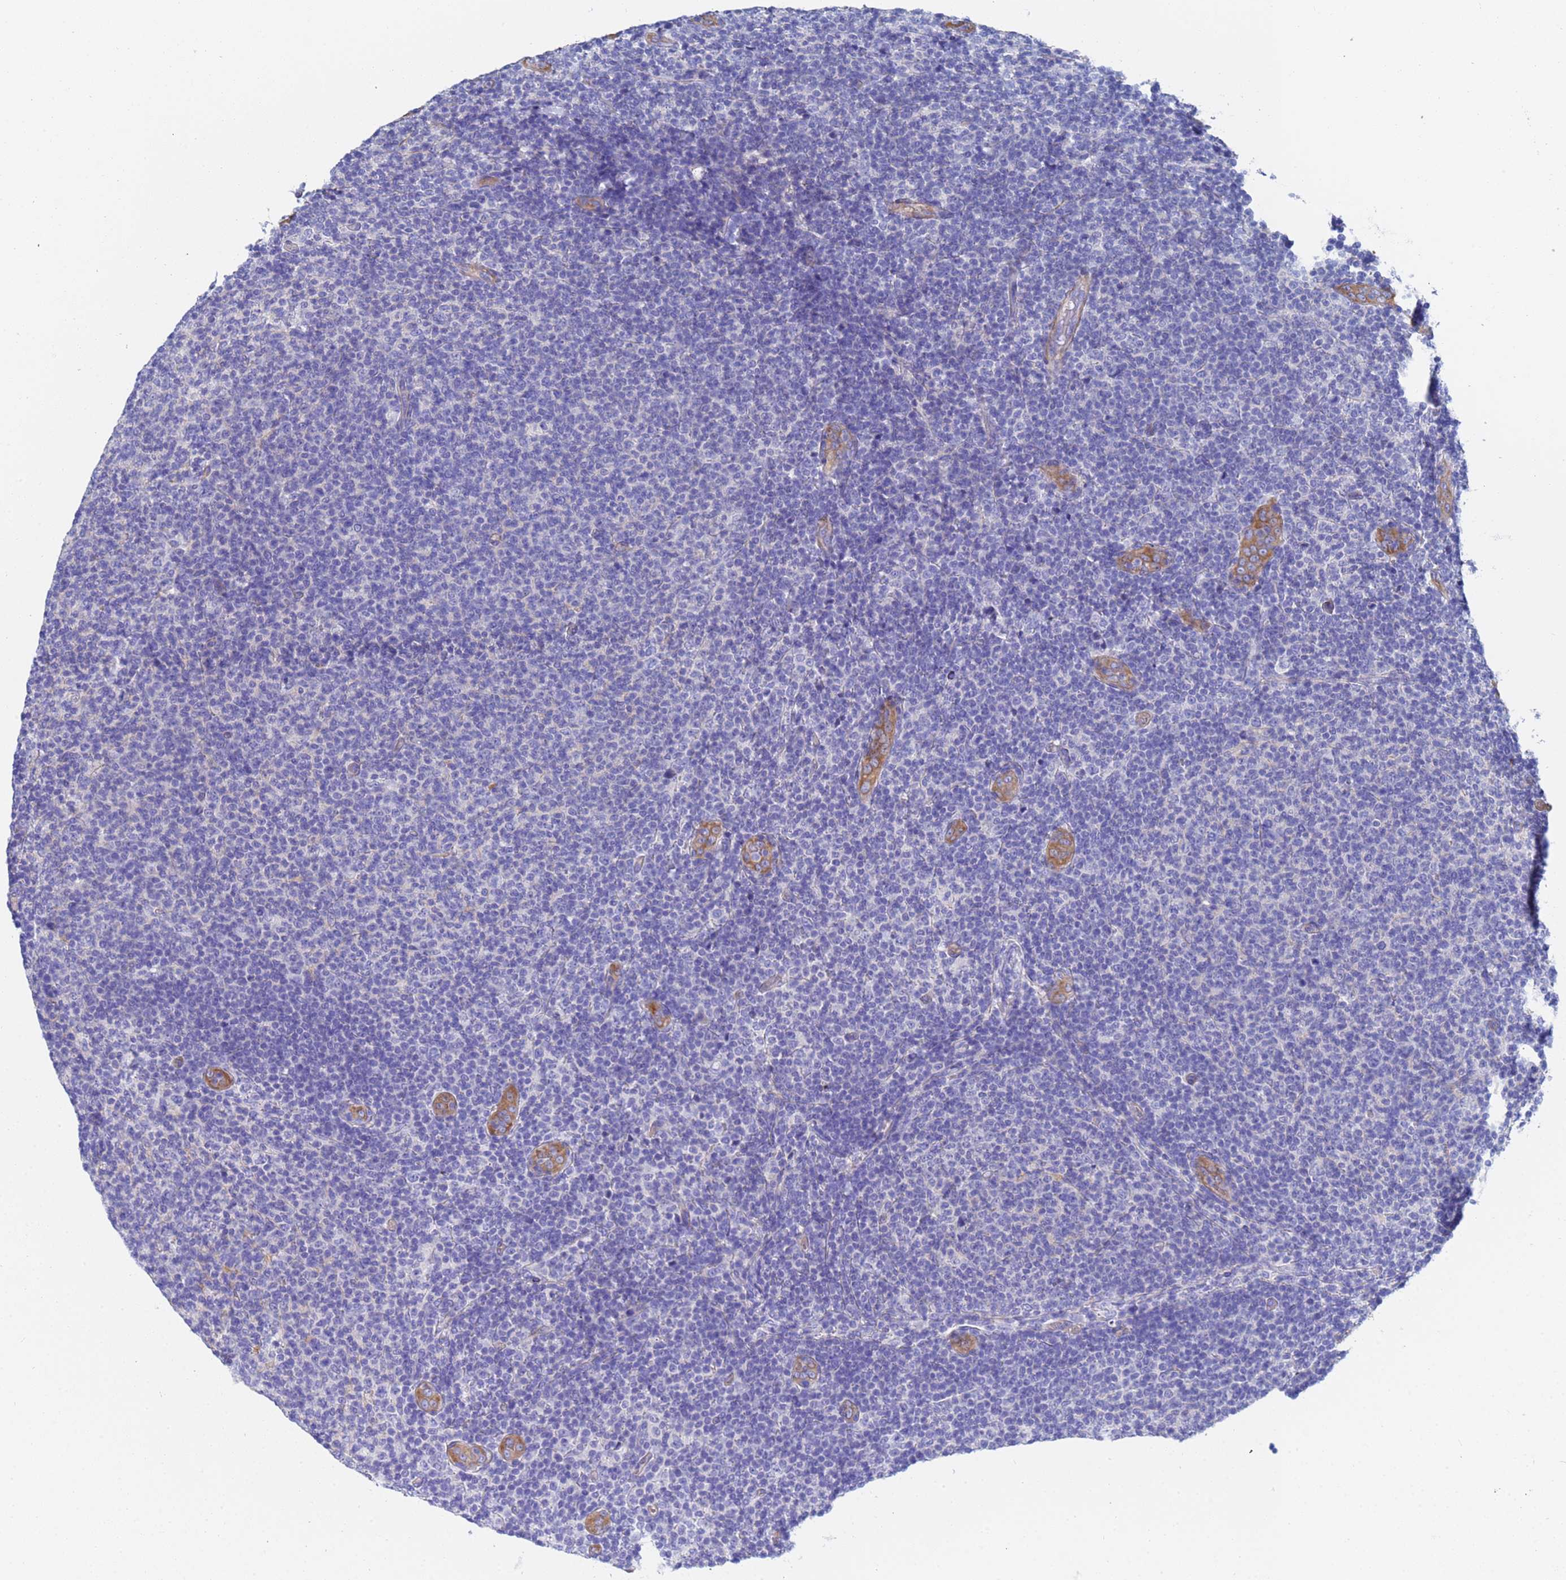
{"staining": {"intensity": "negative", "quantity": "none", "location": "none"}, "tissue": "lymphoma", "cell_type": "Tumor cells", "image_type": "cancer", "snomed": [{"axis": "morphology", "description": "Malignant lymphoma, non-Hodgkin's type, Low grade"}, {"axis": "topography", "description": "Lymph node"}], "caption": "High magnification brightfield microscopy of malignant lymphoma, non-Hodgkin's type (low-grade) stained with DAB (3,3'-diaminobenzidine) (brown) and counterstained with hematoxylin (blue): tumor cells show no significant staining.", "gene": "CST4", "patient": {"sex": "male", "age": 66}}